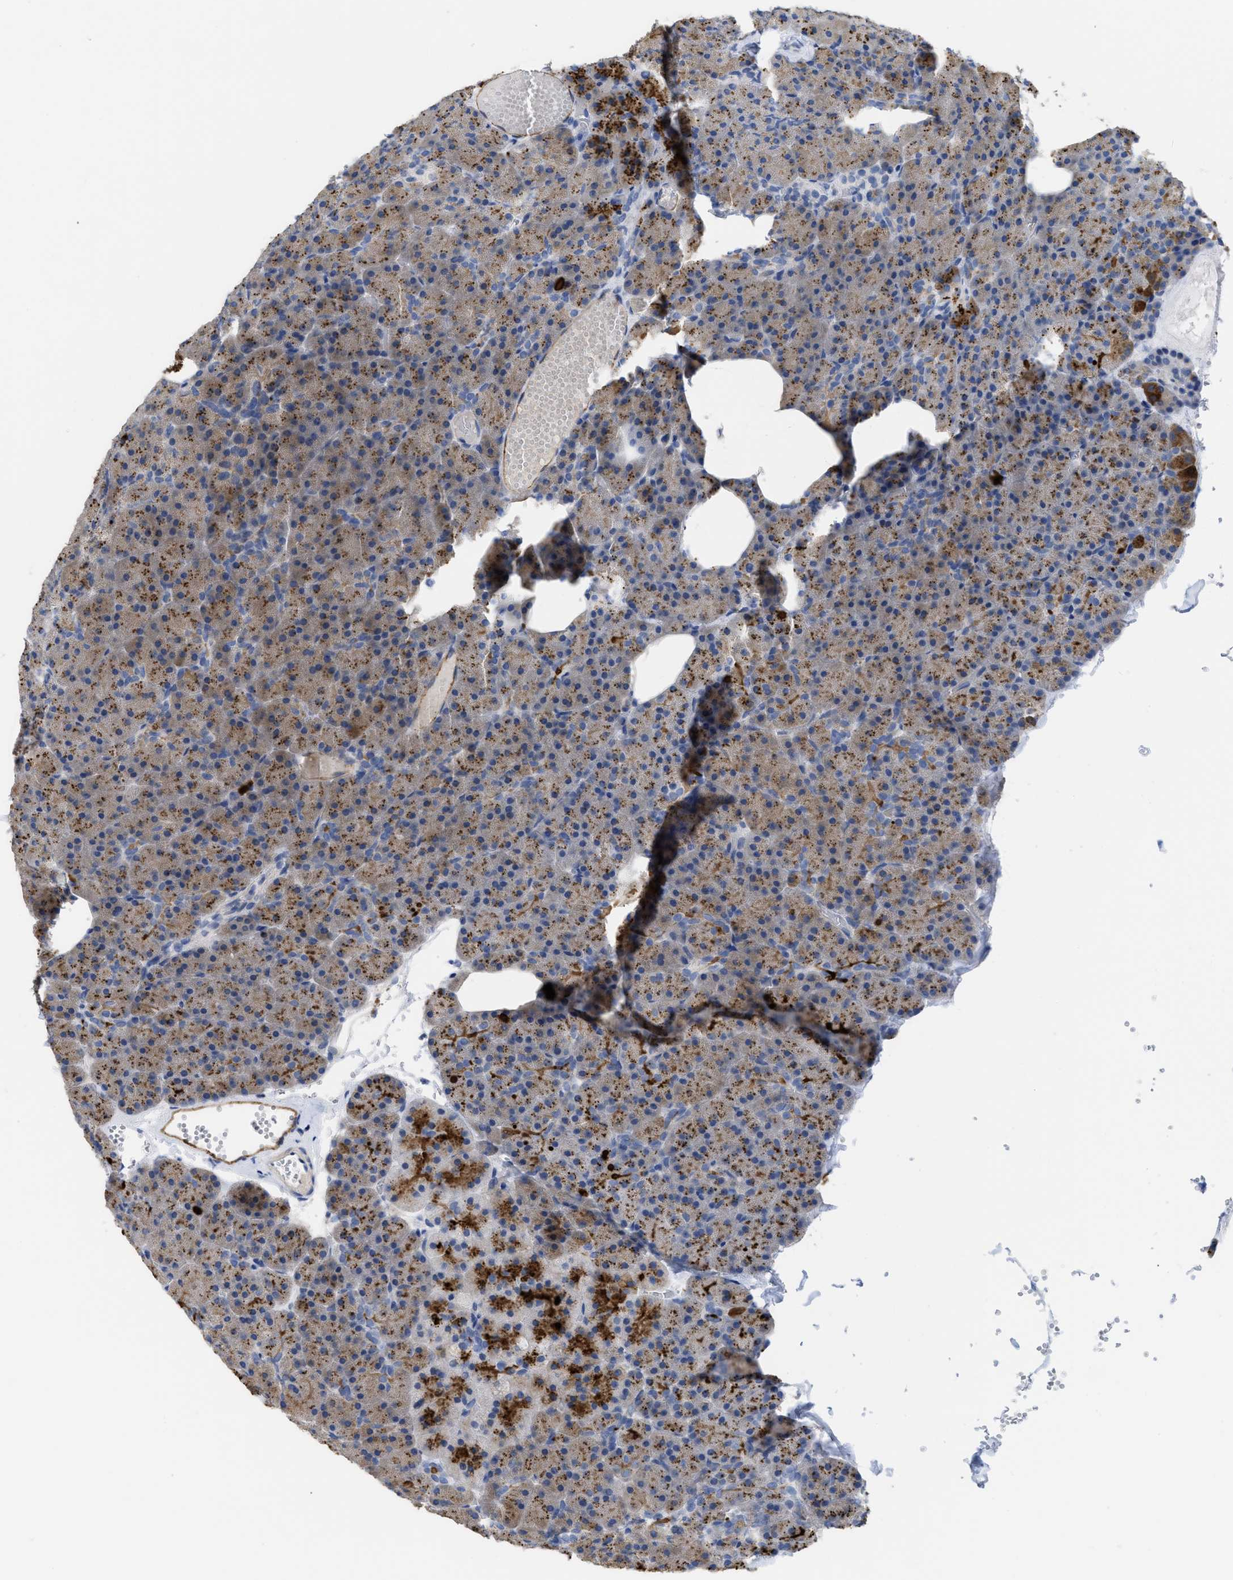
{"staining": {"intensity": "strong", "quantity": ">75%", "location": "cytoplasmic/membranous"}, "tissue": "pancreas", "cell_type": "Exocrine glandular cells", "image_type": "normal", "snomed": [{"axis": "morphology", "description": "Normal tissue, NOS"}, {"axis": "morphology", "description": "Carcinoid, malignant, NOS"}, {"axis": "topography", "description": "Pancreas"}], "caption": "Exocrine glandular cells show strong cytoplasmic/membranous expression in about >75% of cells in normal pancreas. Nuclei are stained in blue.", "gene": "ACKR1", "patient": {"sex": "female", "age": 35}}